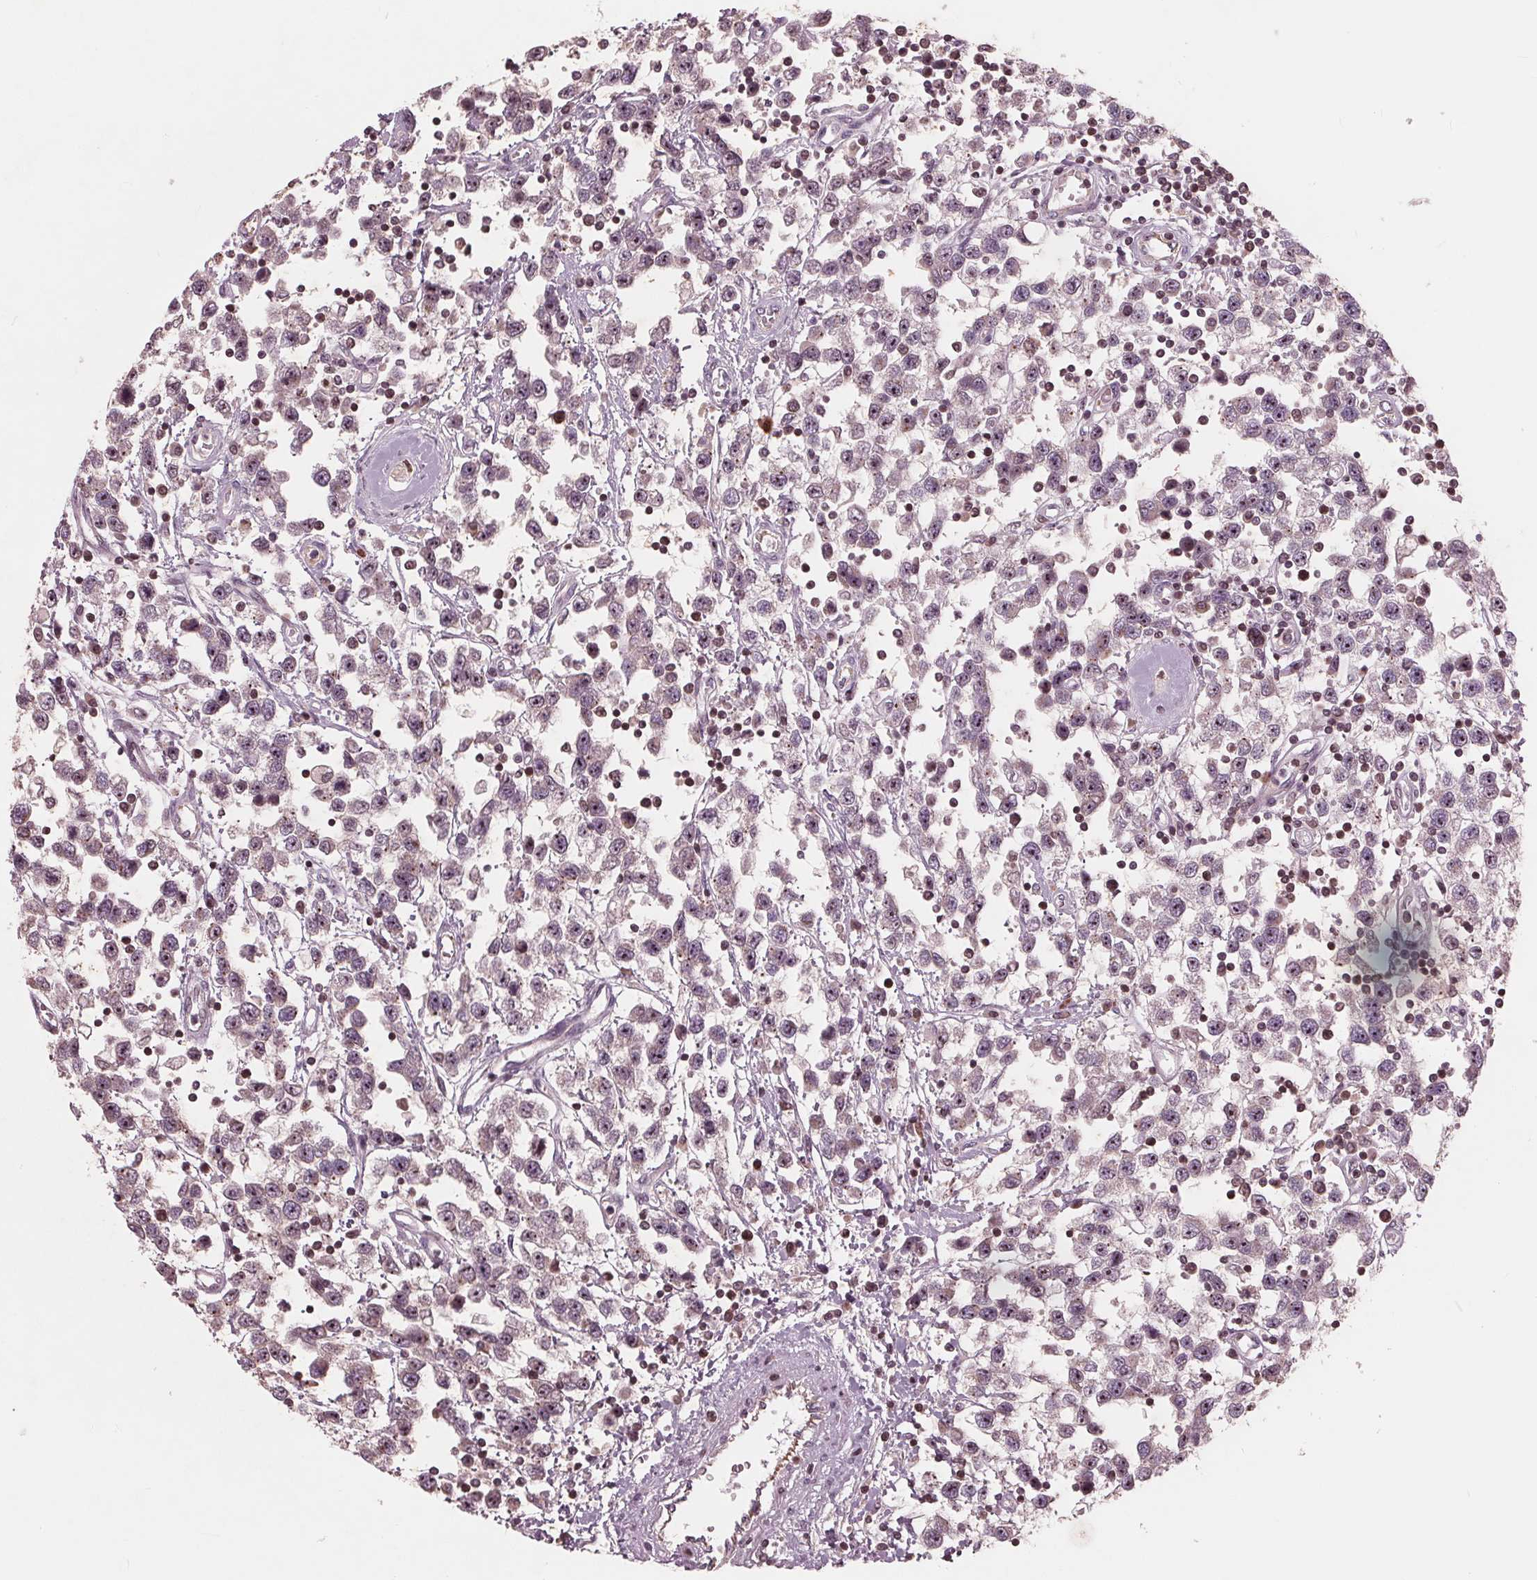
{"staining": {"intensity": "moderate", "quantity": ">75%", "location": "cytoplasmic/membranous,nuclear"}, "tissue": "testis cancer", "cell_type": "Tumor cells", "image_type": "cancer", "snomed": [{"axis": "morphology", "description": "Seminoma, NOS"}, {"axis": "topography", "description": "Testis"}], "caption": "Protein analysis of seminoma (testis) tissue demonstrates moderate cytoplasmic/membranous and nuclear positivity in approximately >75% of tumor cells.", "gene": "NUP210", "patient": {"sex": "male", "age": 34}}